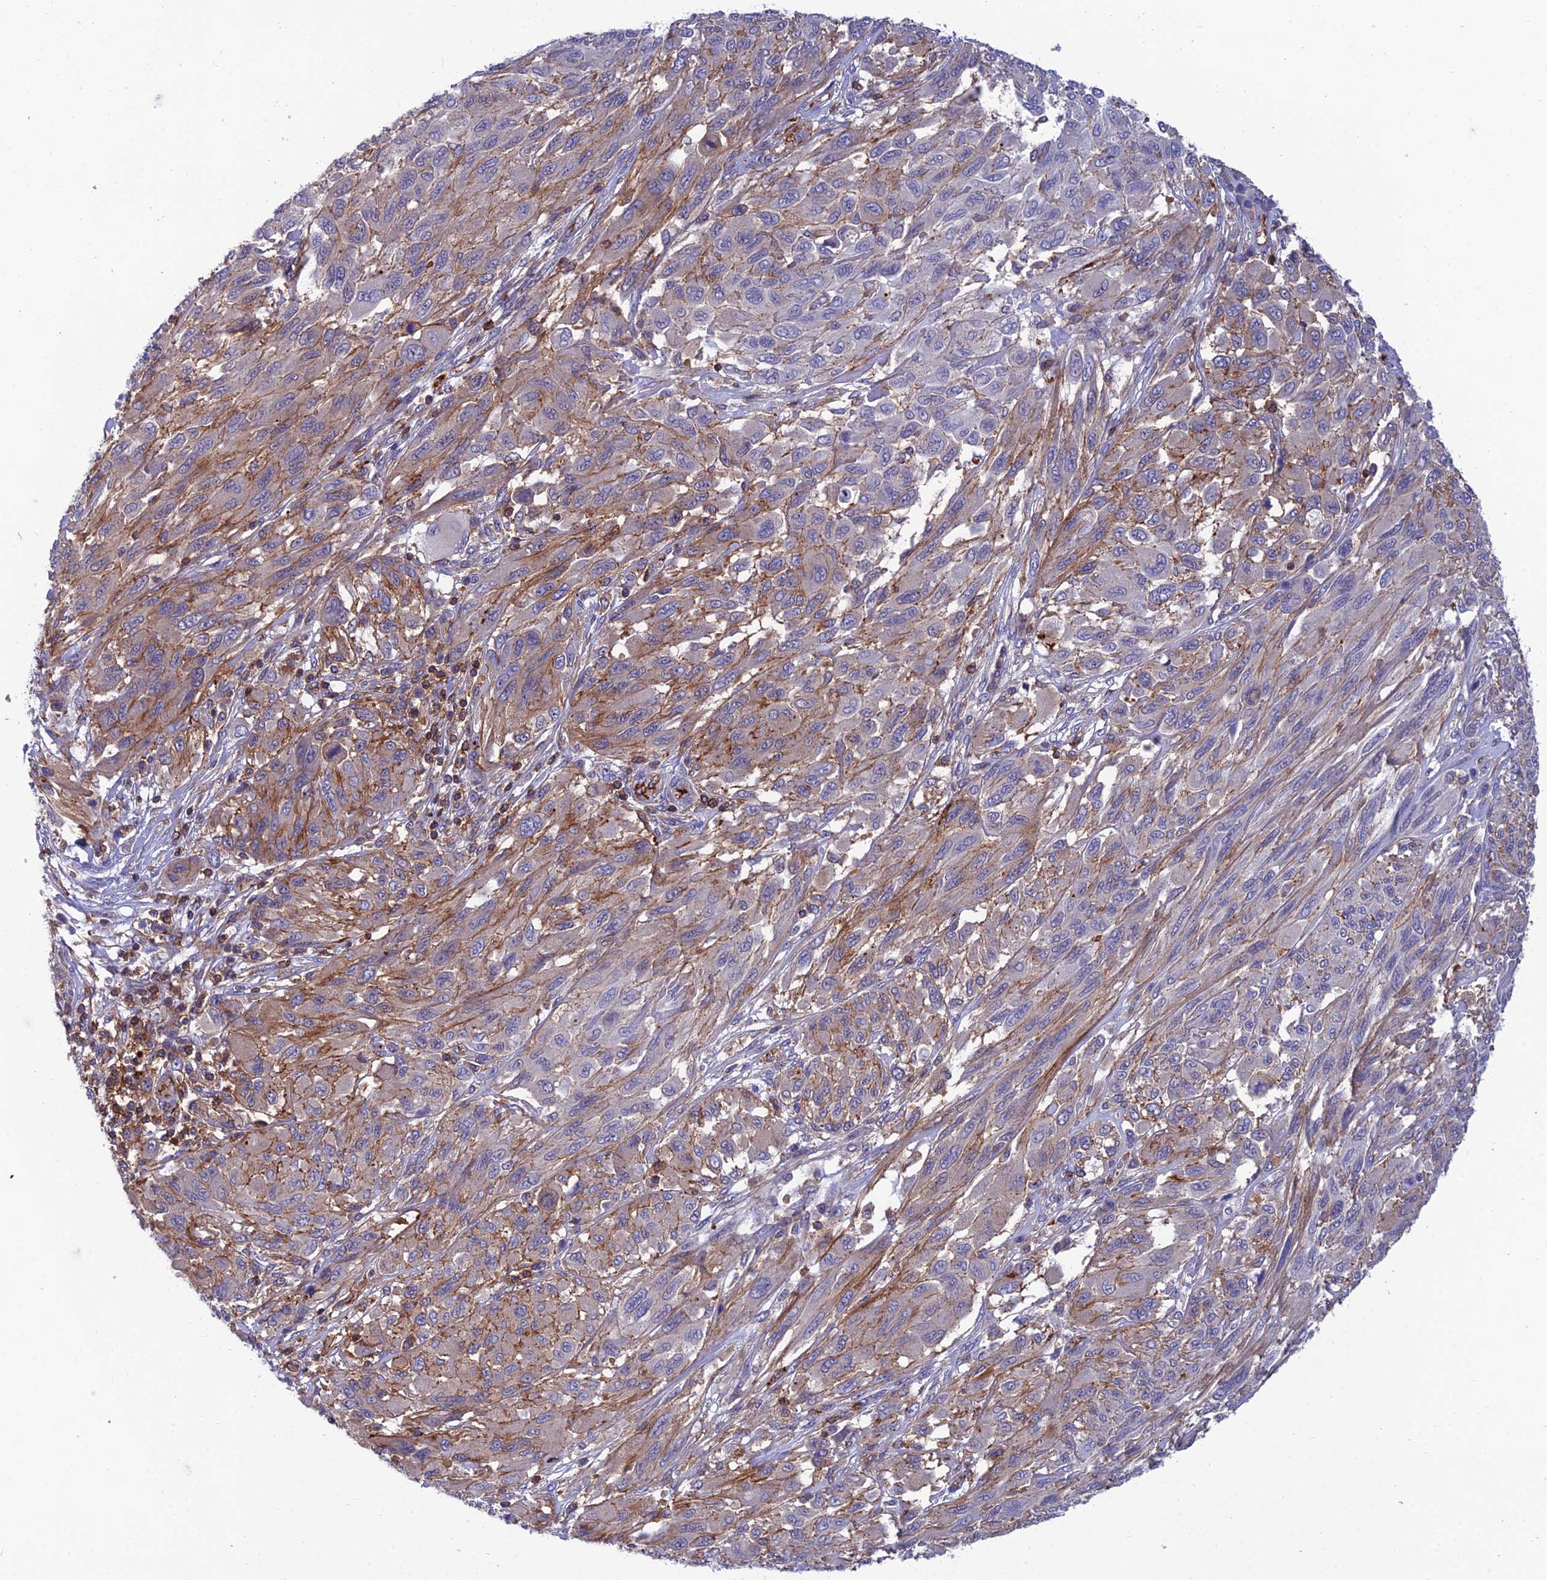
{"staining": {"intensity": "moderate", "quantity": "<25%", "location": "cytoplasmic/membranous"}, "tissue": "melanoma", "cell_type": "Tumor cells", "image_type": "cancer", "snomed": [{"axis": "morphology", "description": "Malignant melanoma, NOS"}, {"axis": "topography", "description": "Skin"}], "caption": "This is a micrograph of immunohistochemistry staining of melanoma, which shows moderate staining in the cytoplasmic/membranous of tumor cells.", "gene": "PPP1R18", "patient": {"sex": "female", "age": 91}}